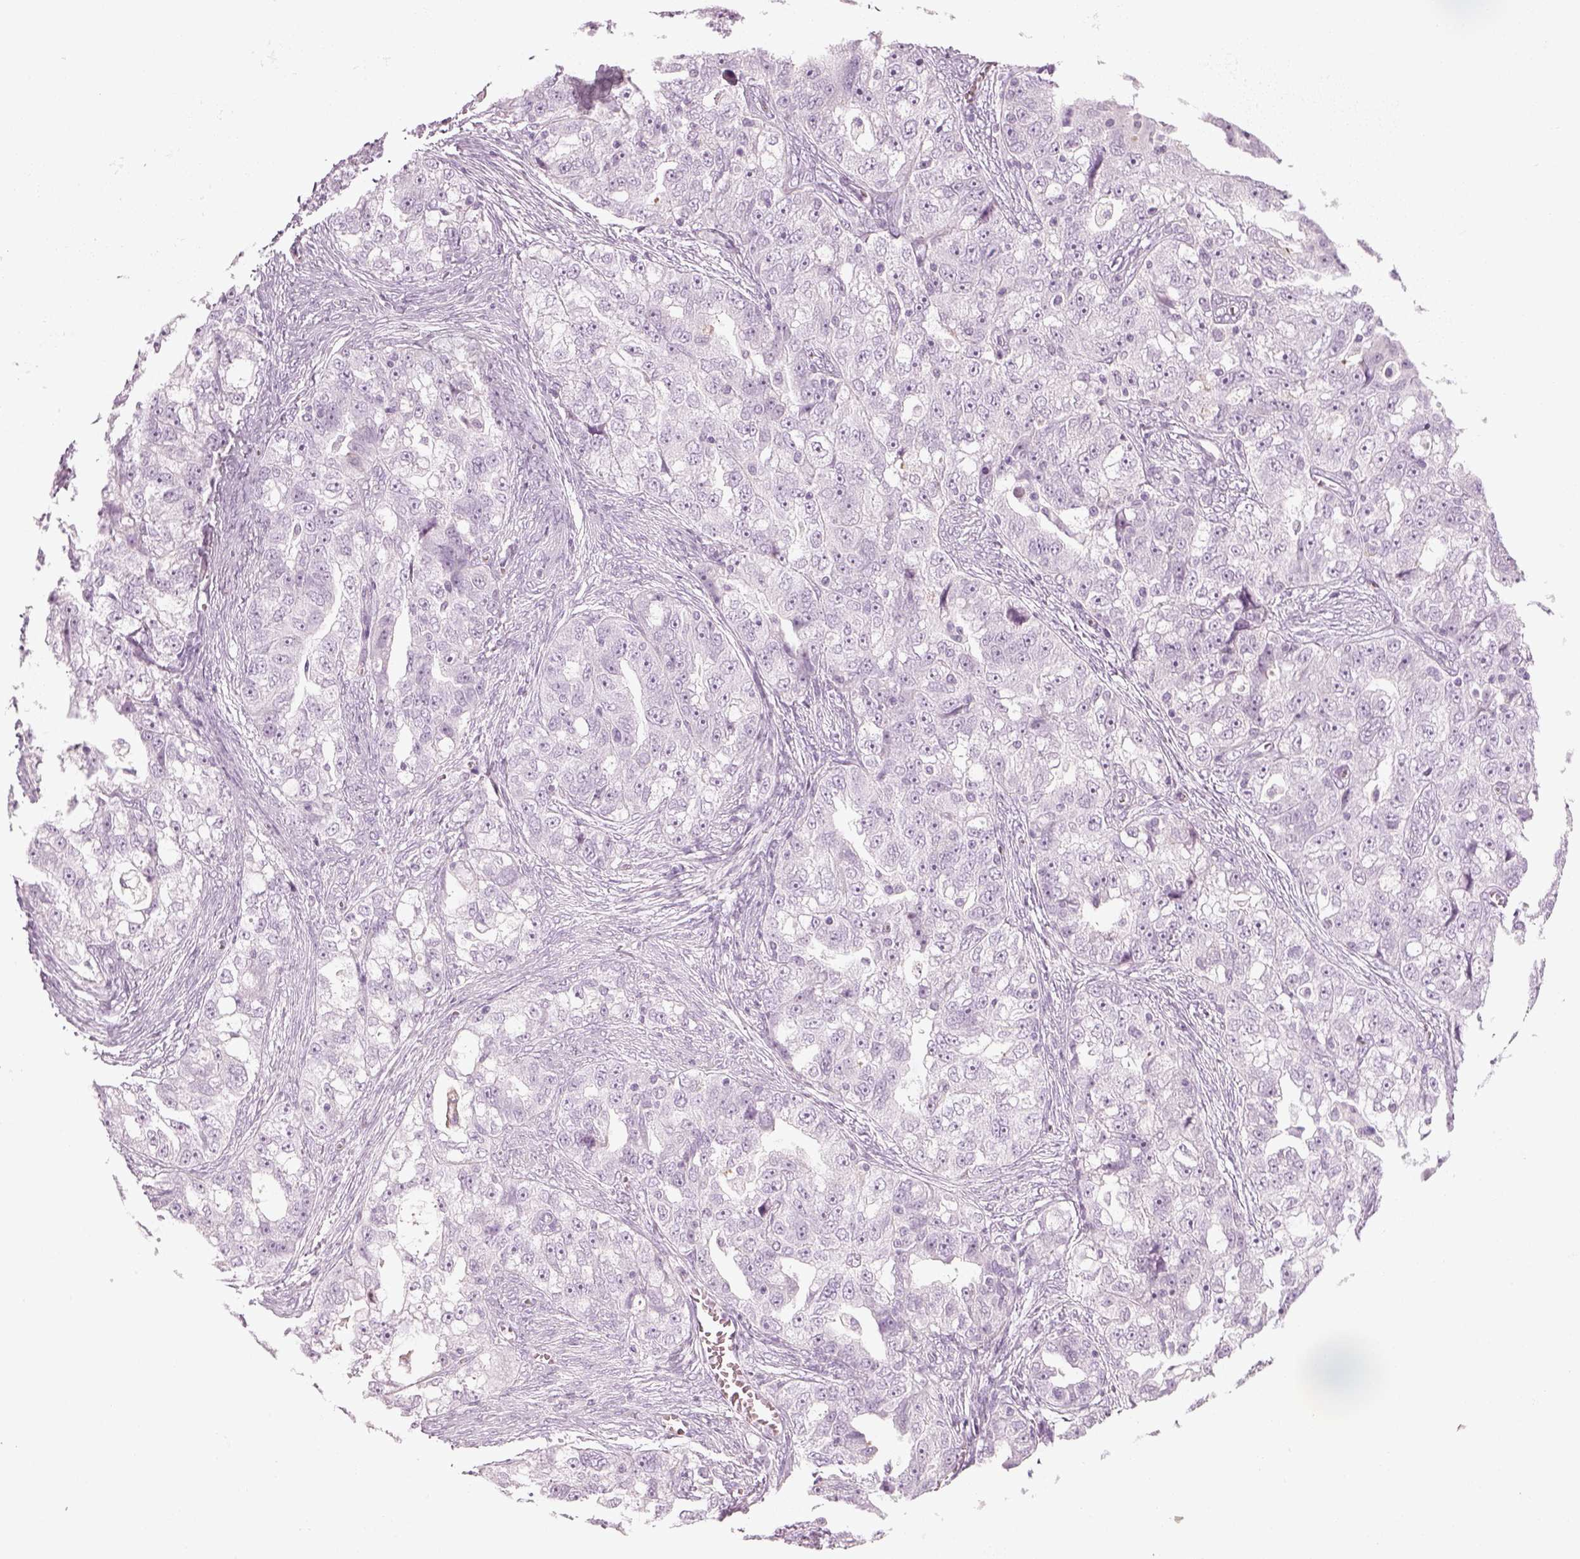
{"staining": {"intensity": "negative", "quantity": "none", "location": "none"}, "tissue": "ovarian cancer", "cell_type": "Tumor cells", "image_type": "cancer", "snomed": [{"axis": "morphology", "description": "Cystadenocarcinoma, serous, NOS"}, {"axis": "topography", "description": "Ovary"}], "caption": "Immunohistochemical staining of human ovarian cancer (serous cystadenocarcinoma) reveals no significant staining in tumor cells.", "gene": "GAS2L2", "patient": {"sex": "female", "age": 51}}